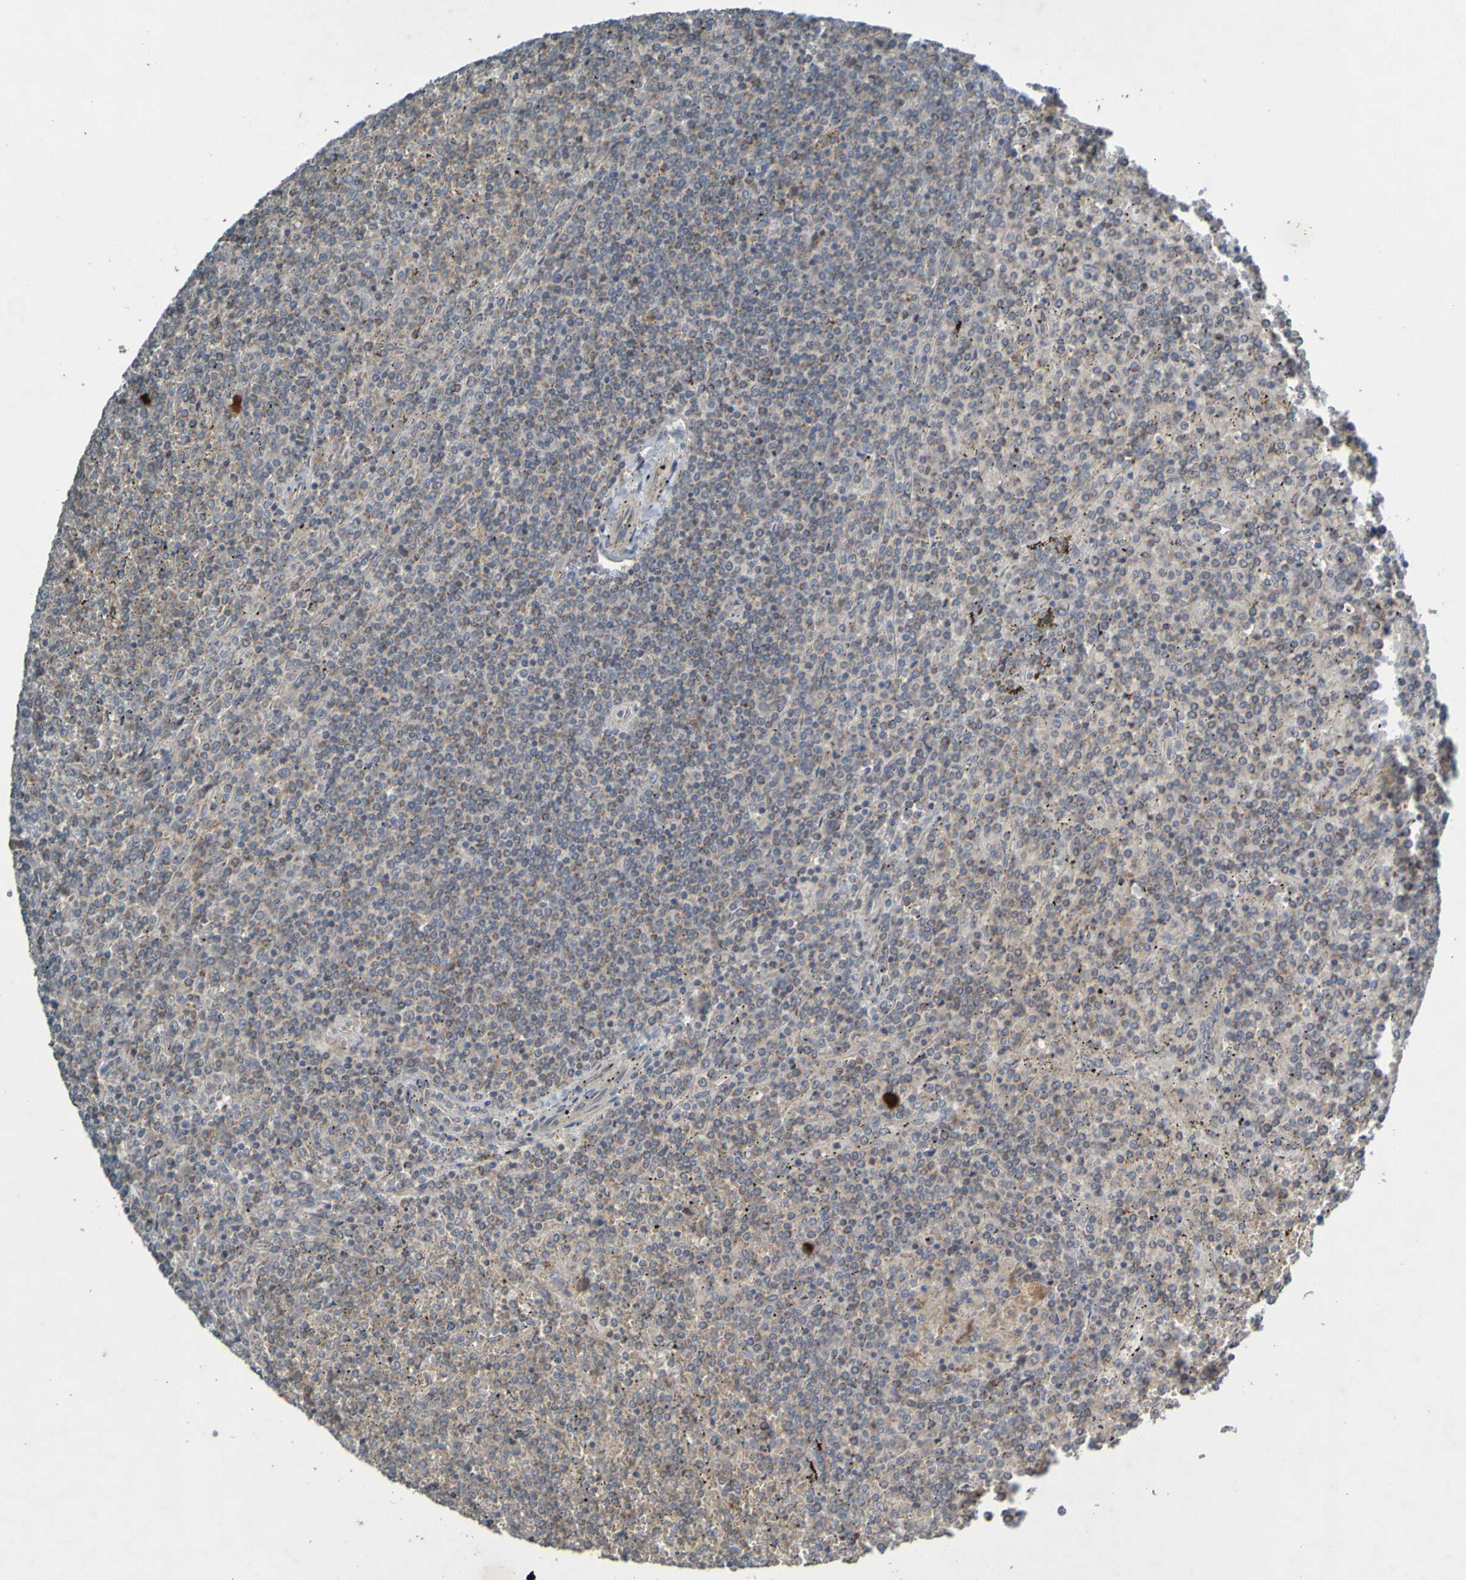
{"staining": {"intensity": "weak", "quantity": ">75%", "location": "cytoplasmic/membranous"}, "tissue": "lymphoma", "cell_type": "Tumor cells", "image_type": "cancer", "snomed": [{"axis": "morphology", "description": "Malignant lymphoma, non-Hodgkin's type, Low grade"}, {"axis": "topography", "description": "Spleen"}], "caption": "This histopathology image exhibits lymphoma stained with immunohistochemistry (IHC) to label a protein in brown. The cytoplasmic/membranous of tumor cells show weak positivity for the protein. Nuclei are counter-stained blue.", "gene": "B3GAT2", "patient": {"sex": "female", "age": 19}}